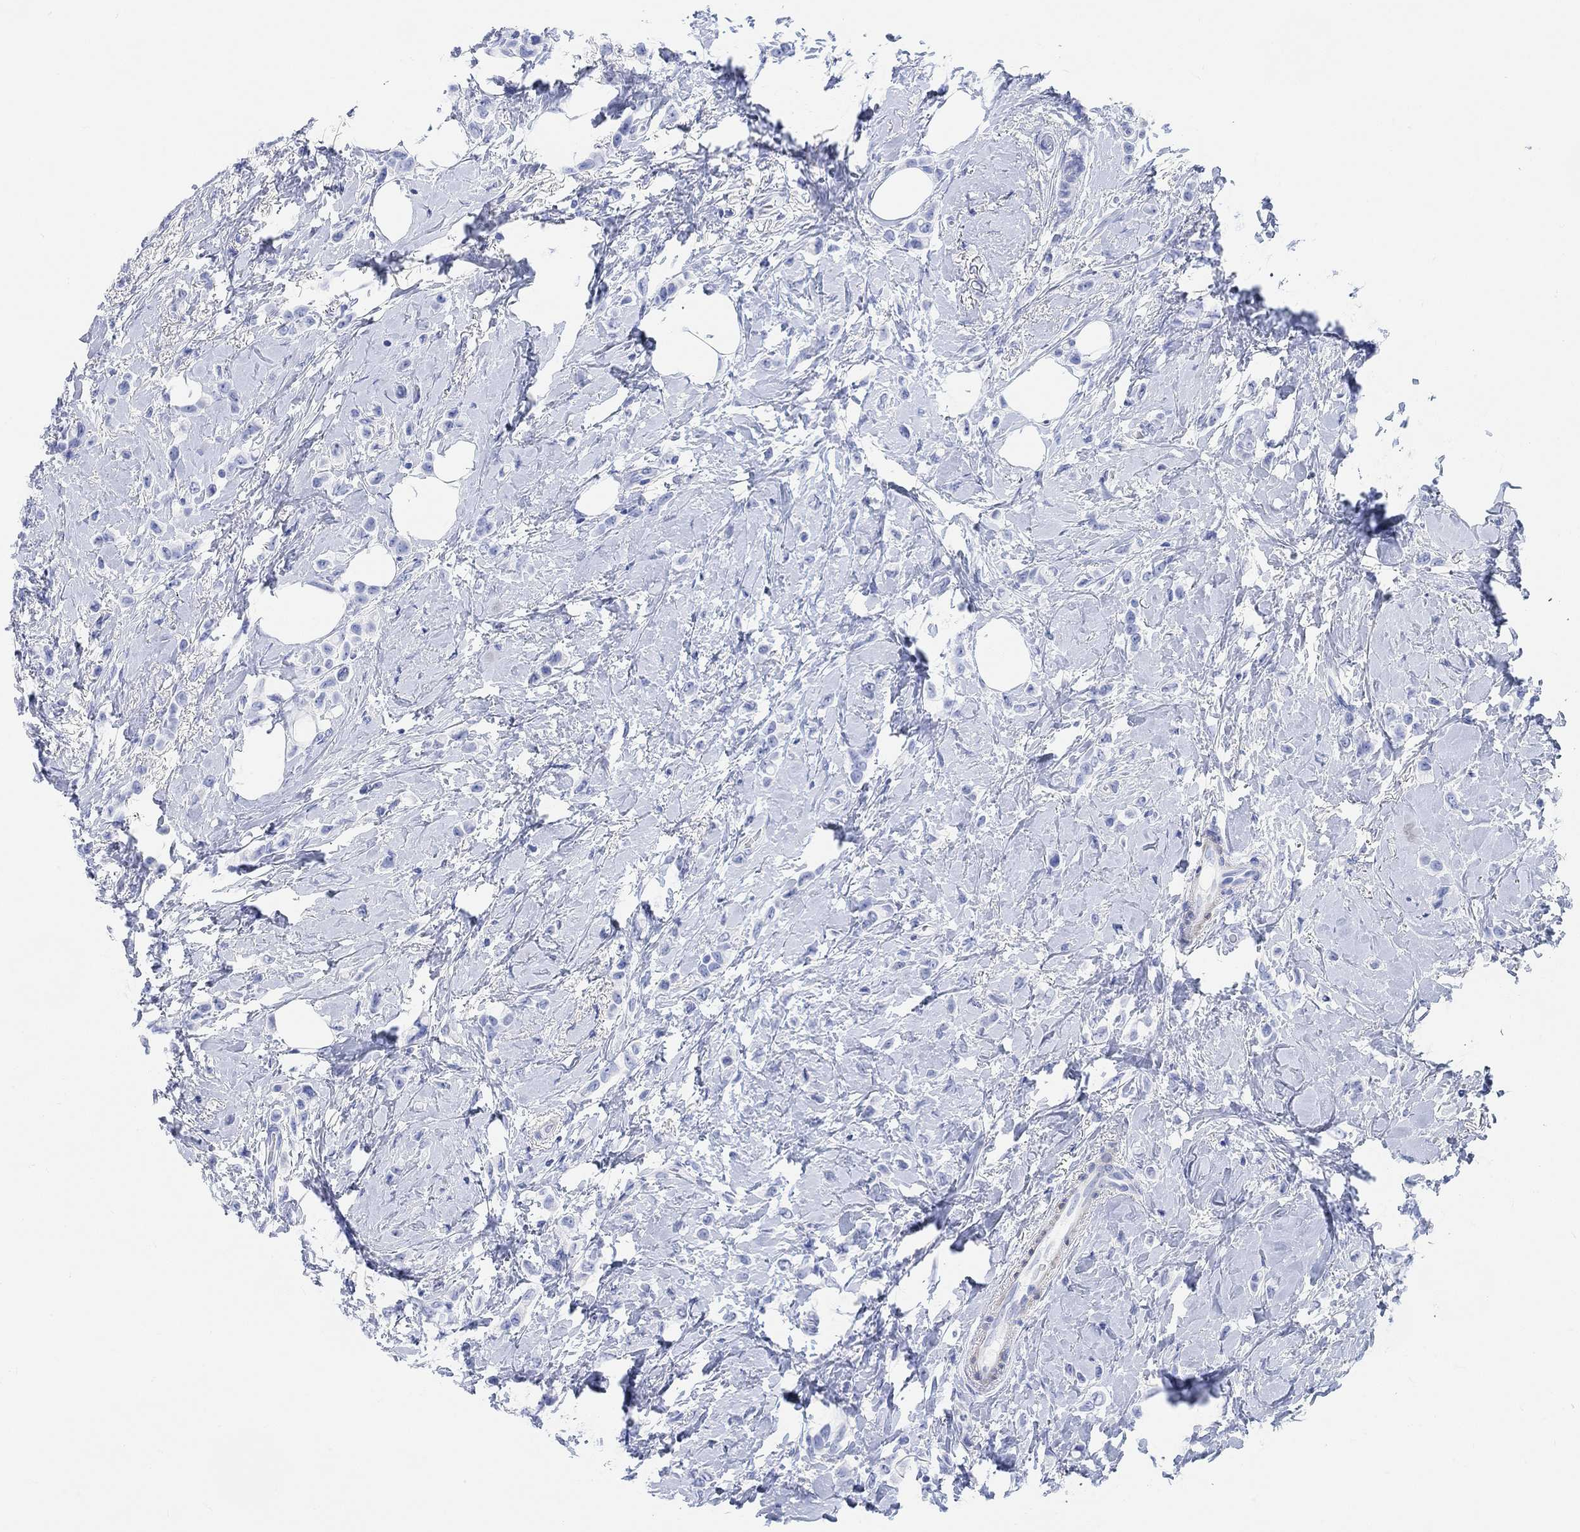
{"staining": {"intensity": "negative", "quantity": "none", "location": "none"}, "tissue": "breast cancer", "cell_type": "Tumor cells", "image_type": "cancer", "snomed": [{"axis": "morphology", "description": "Lobular carcinoma"}, {"axis": "topography", "description": "Breast"}], "caption": "Lobular carcinoma (breast) stained for a protein using IHC displays no expression tumor cells.", "gene": "ANKRD33", "patient": {"sex": "female", "age": 66}}